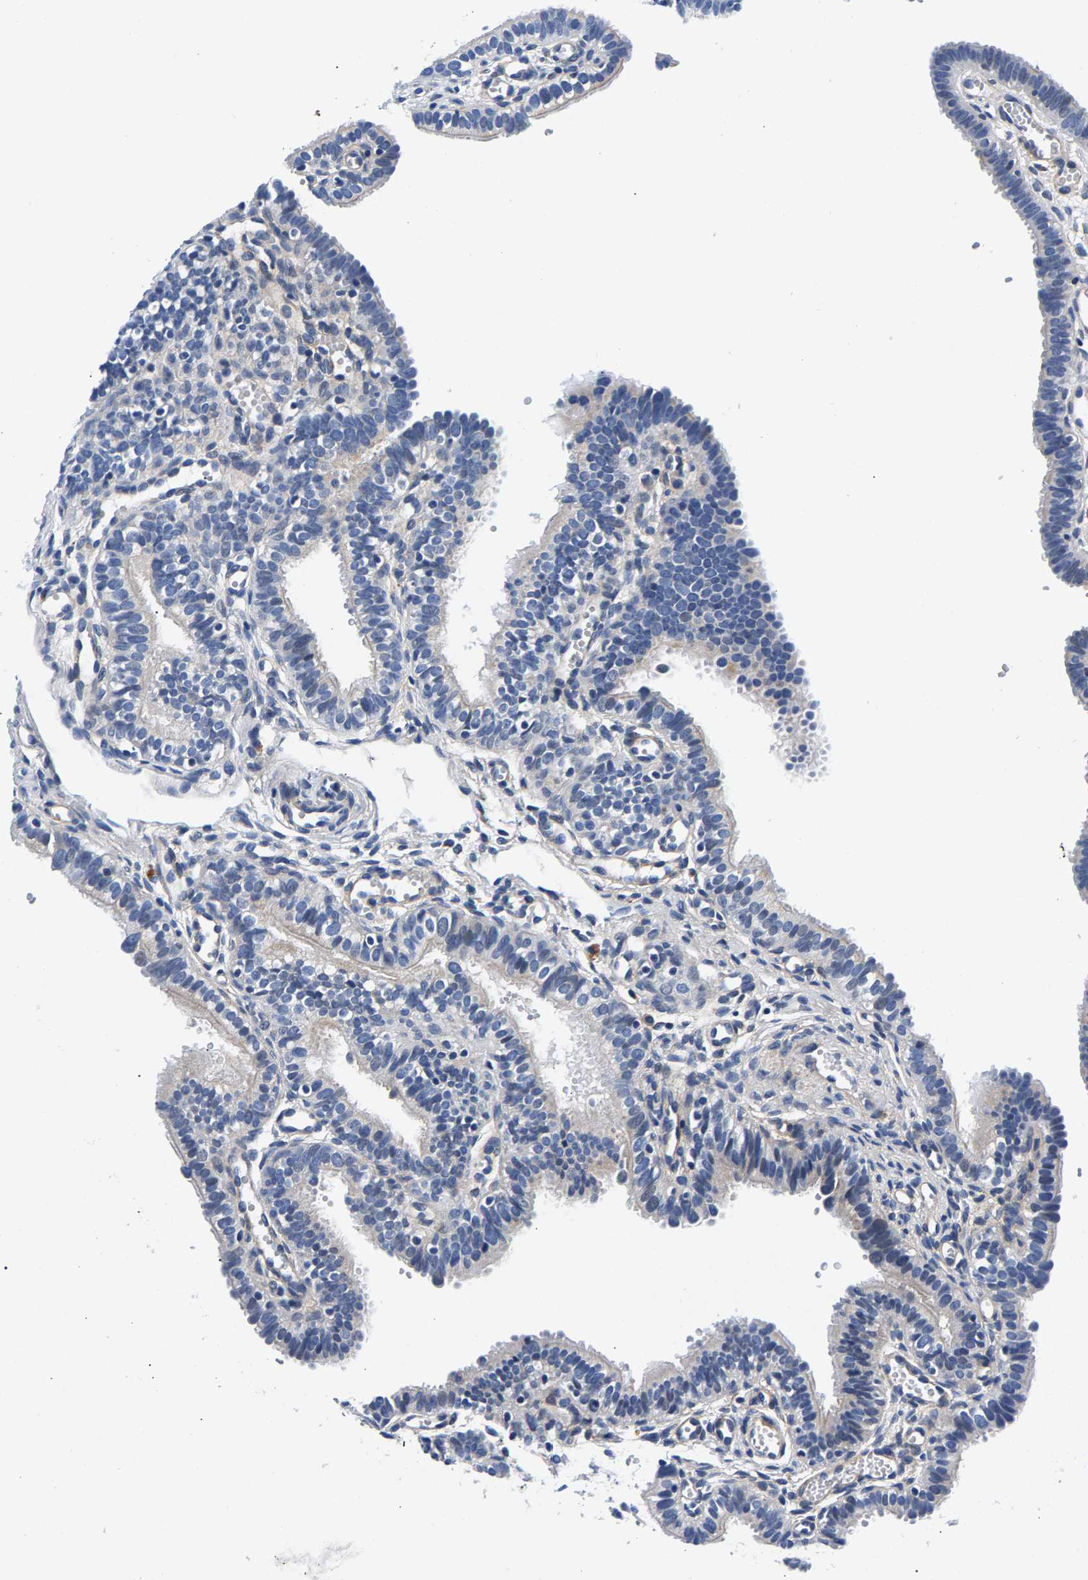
{"staining": {"intensity": "negative", "quantity": "none", "location": "none"}, "tissue": "fallopian tube", "cell_type": "Glandular cells", "image_type": "normal", "snomed": [{"axis": "morphology", "description": "Normal tissue, NOS"}, {"axis": "topography", "description": "Fallopian tube"}, {"axis": "topography", "description": "Placenta"}], "caption": "Immunohistochemistry histopathology image of benign human fallopian tube stained for a protein (brown), which shows no expression in glandular cells.", "gene": "P2RY4", "patient": {"sex": "female", "age": 34}}